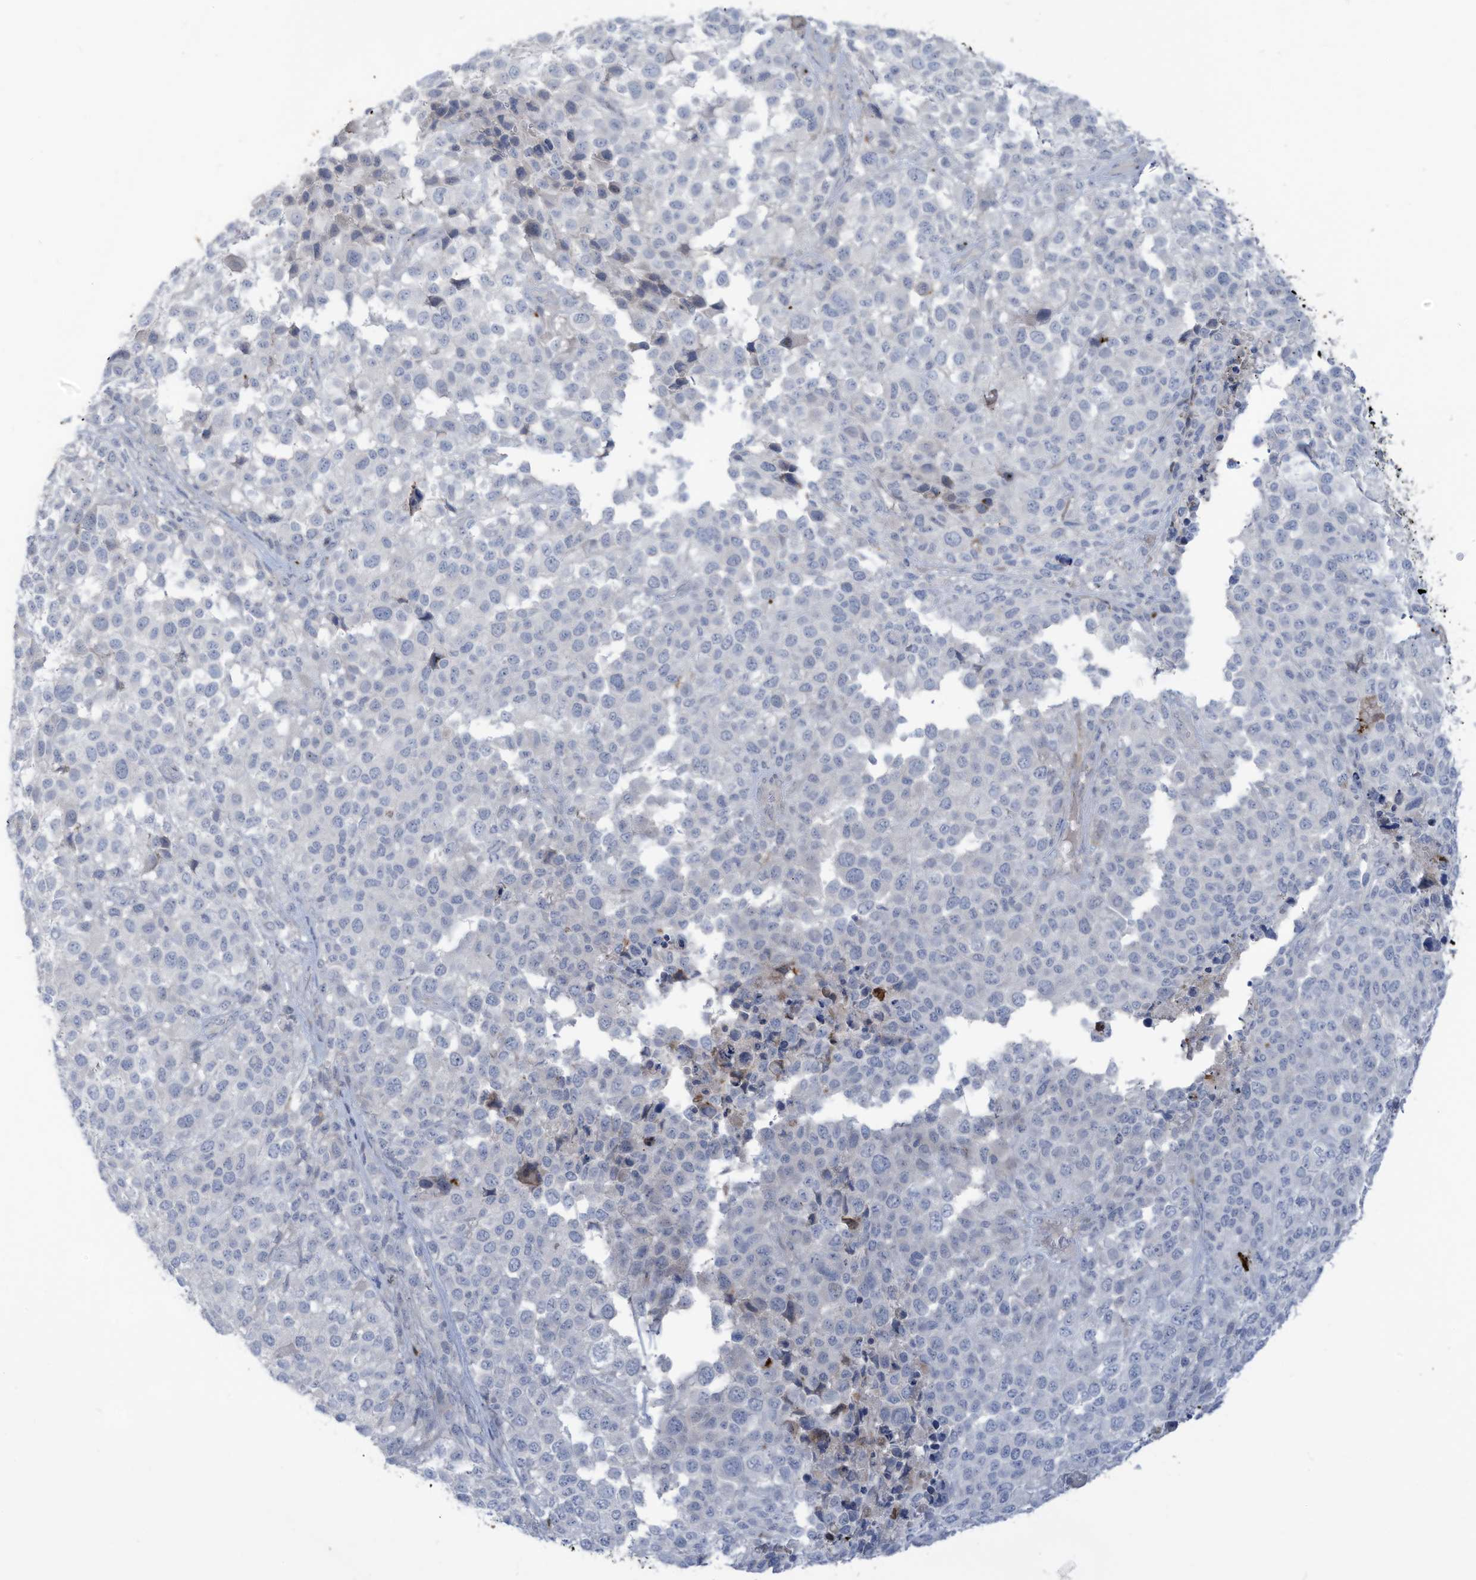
{"staining": {"intensity": "negative", "quantity": "none", "location": "none"}, "tissue": "melanoma", "cell_type": "Tumor cells", "image_type": "cancer", "snomed": [{"axis": "morphology", "description": "Malignant melanoma, NOS"}, {"axis": "topography", "description": "Skin of trunk"}], "caption": "This image is of melanoma stained with immunohistochemistry to label a protein in brown with the nuclei are counter-stained blue. There is no staining in tumor cells.", "gene": "NOTO", "patient": {"sex": "male", "age": 71}}